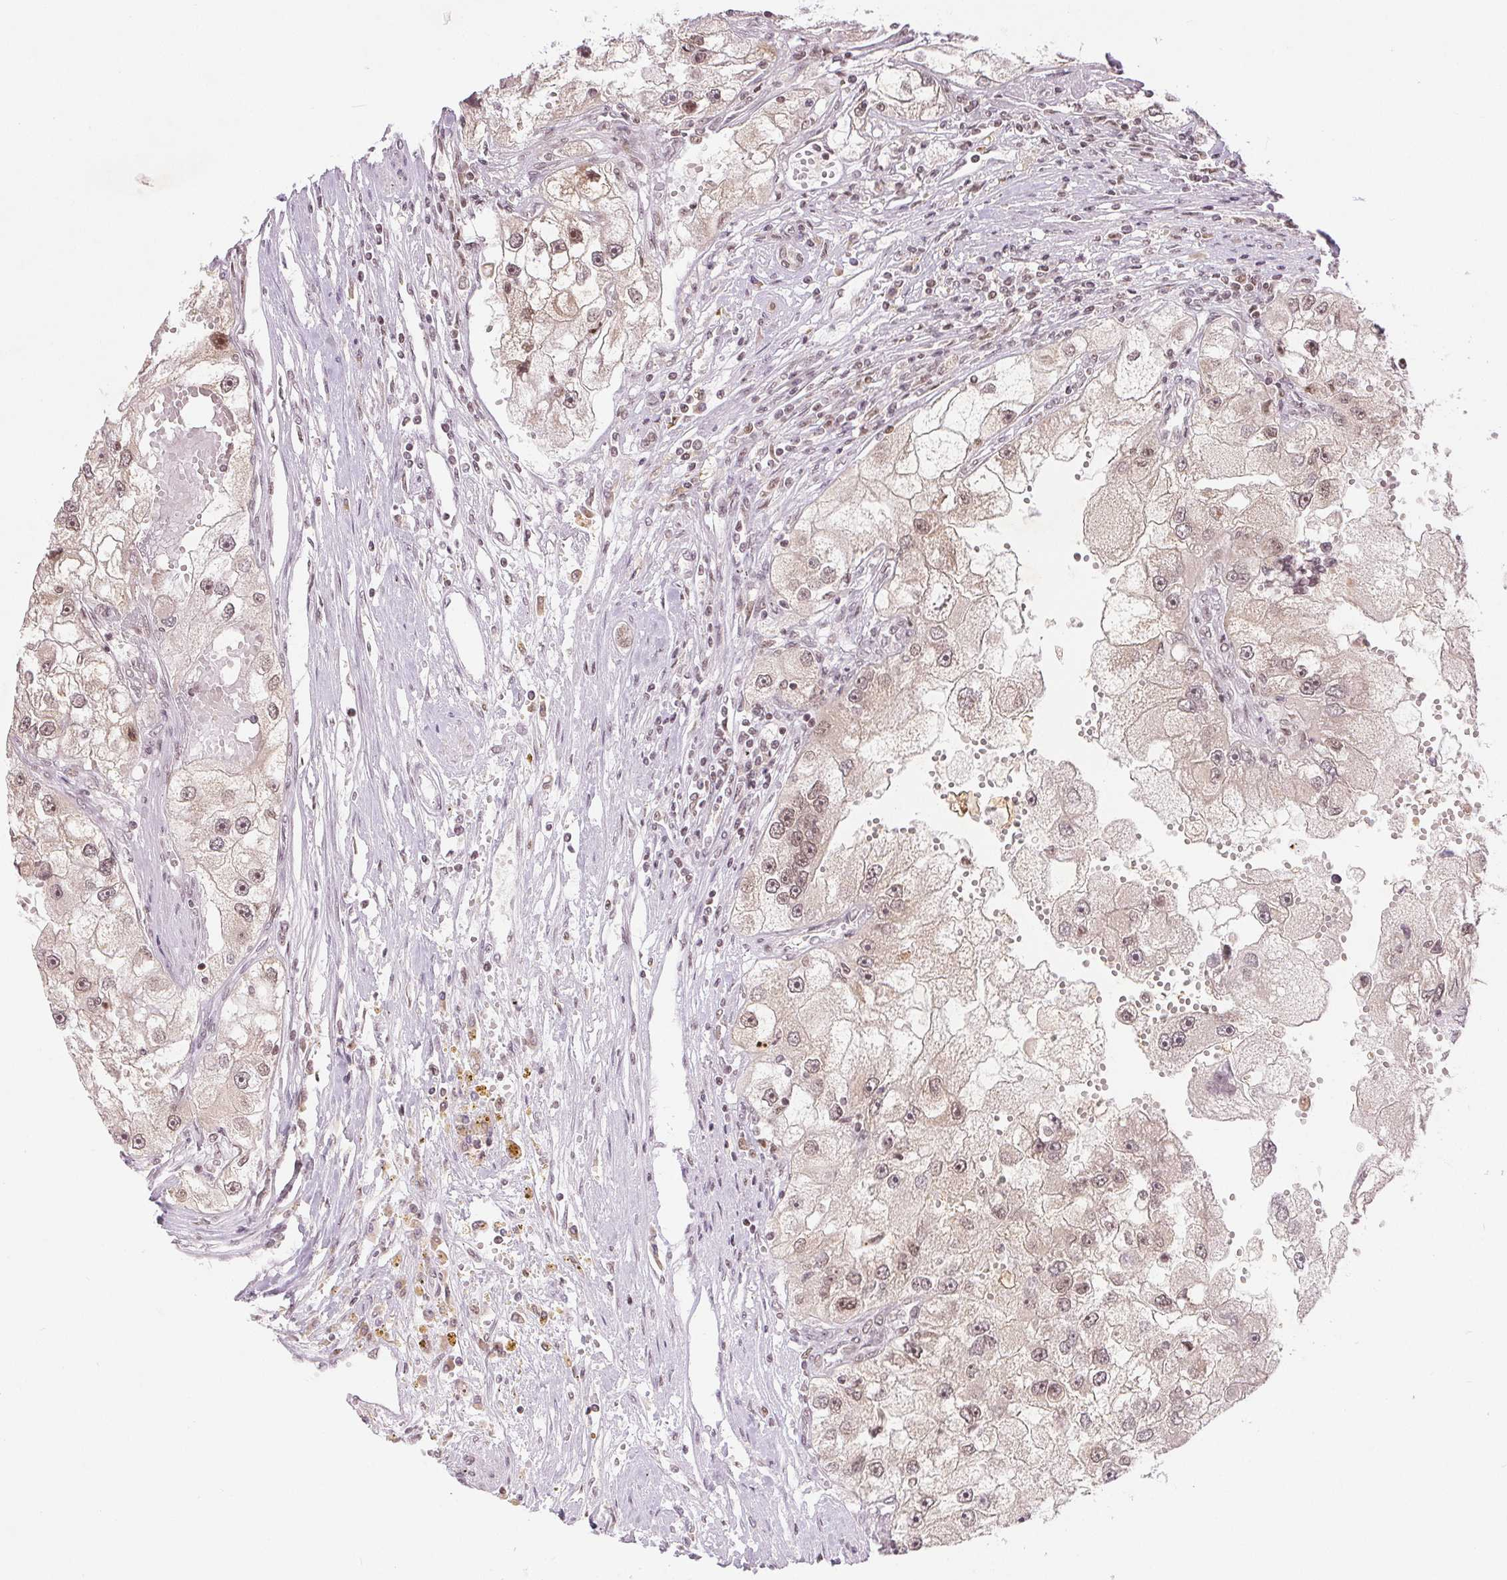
{"staining": {"intensity": "weak", "quantity": "25%-75%", "location": "nuclear"}, "tissue": "renal cancer", "cell_type": "Tumor cells", "image_type": "cancer", "snomed": [{"axis": "morphology", "description": "Adenocarcinoma, NOS"}, {"axis": "topography", "description": "Kidney"}], "caption": "Immunohistochemical staining of human renal cancer (adenocarcinoma) reveals low levels of weak nuclear protein staining in approximately 25%-75% of tumor cells.", "gene": "DEK", "patient": {"sex": "male", "age": 63}}